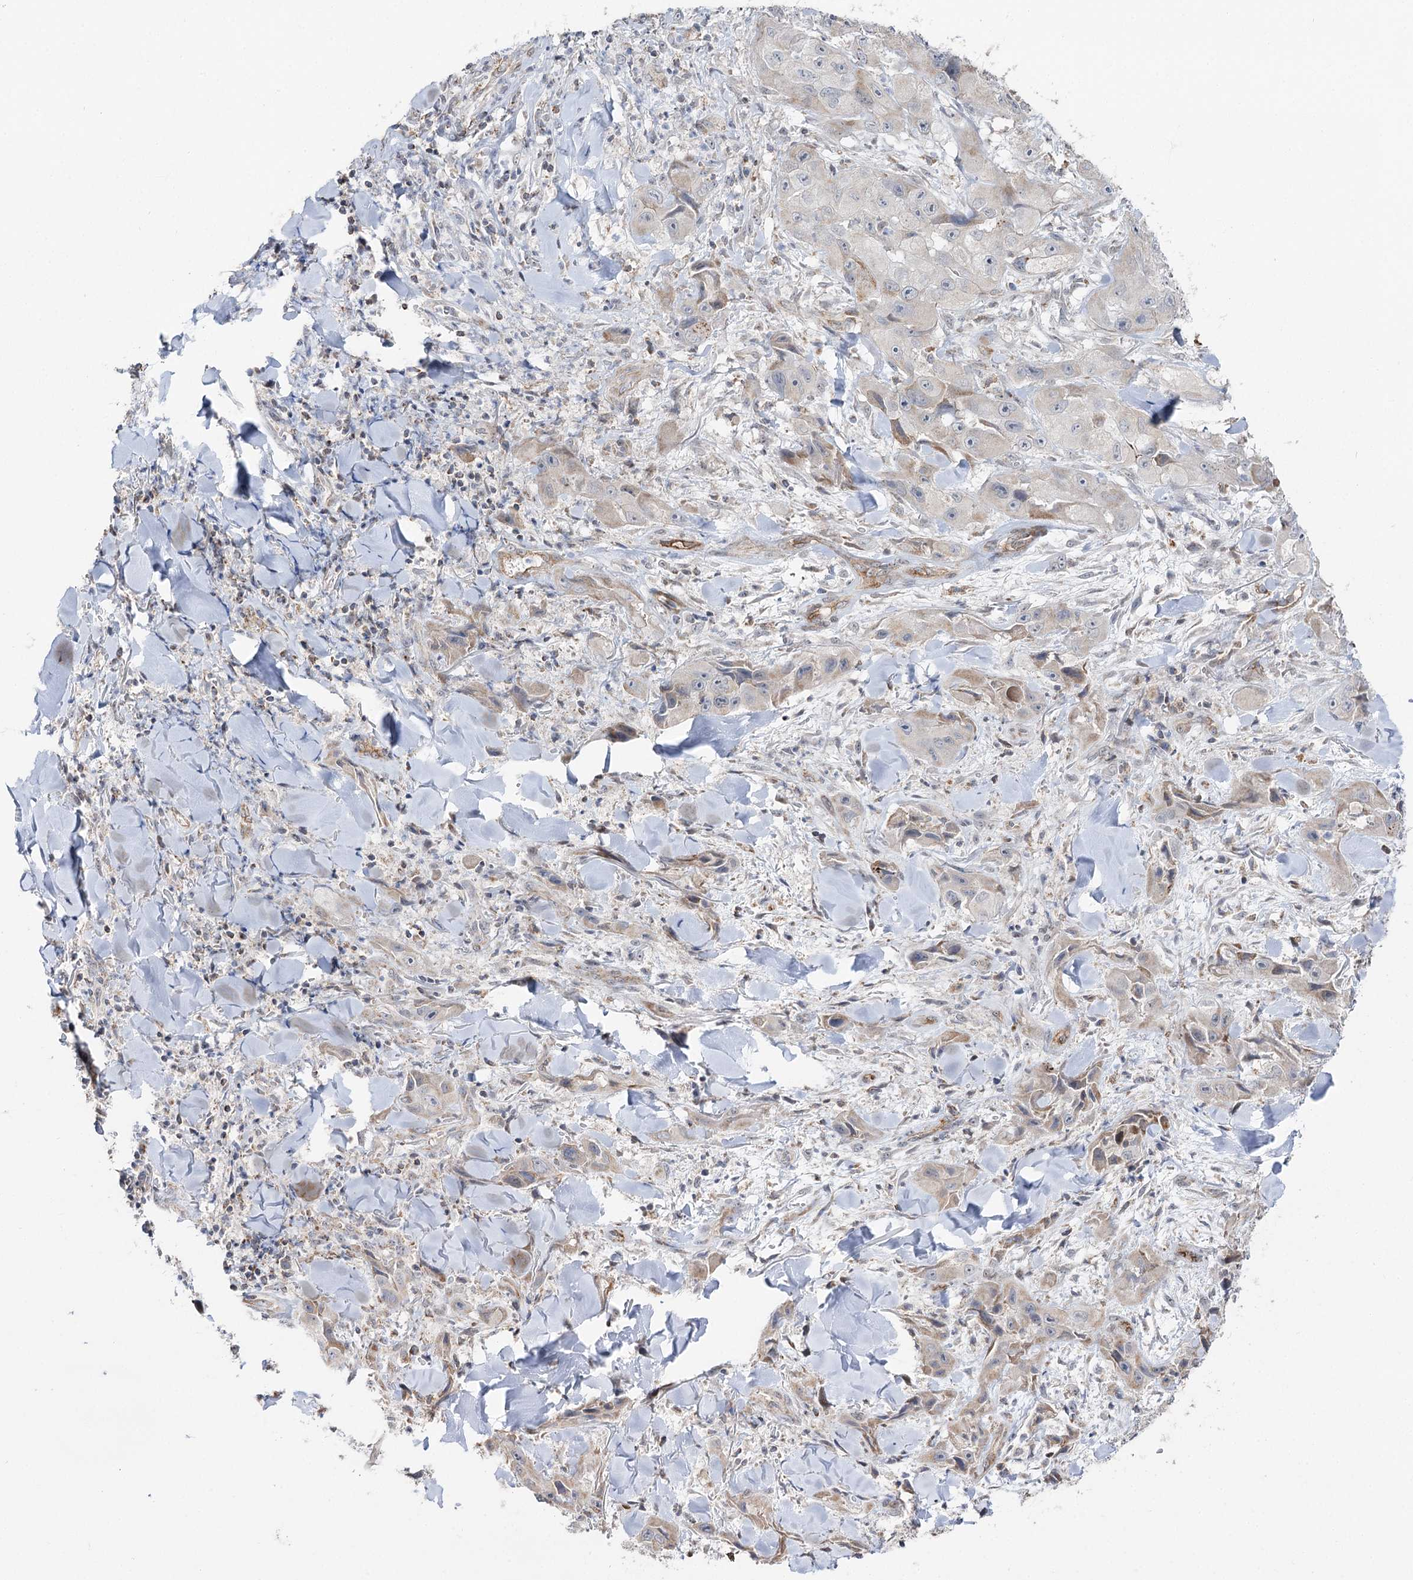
{"staining": {"intensity": "weak", "quantity": "<25%", "location": "cytoplasmic/membranous"}, "tissue": "skin cancer", "cell_type": "Tumor cells", "image_type": "cancer", "snomed": [{"axis": "morphology", "description": "Squamous cell carcinoma, NOS"}, {"axis": "topography", "description": "Skin"}, {"axis": "topography", "description": "Subcutis"}], "caption": "Immunohistochemistry (IHC) photomicrograph of human skin squamous cell carcinoma stained for a protein (brown), which reveals no positivity in tumor cells.", "gene": "CBR4", "patient": {"sex": "male", "age": 73}}